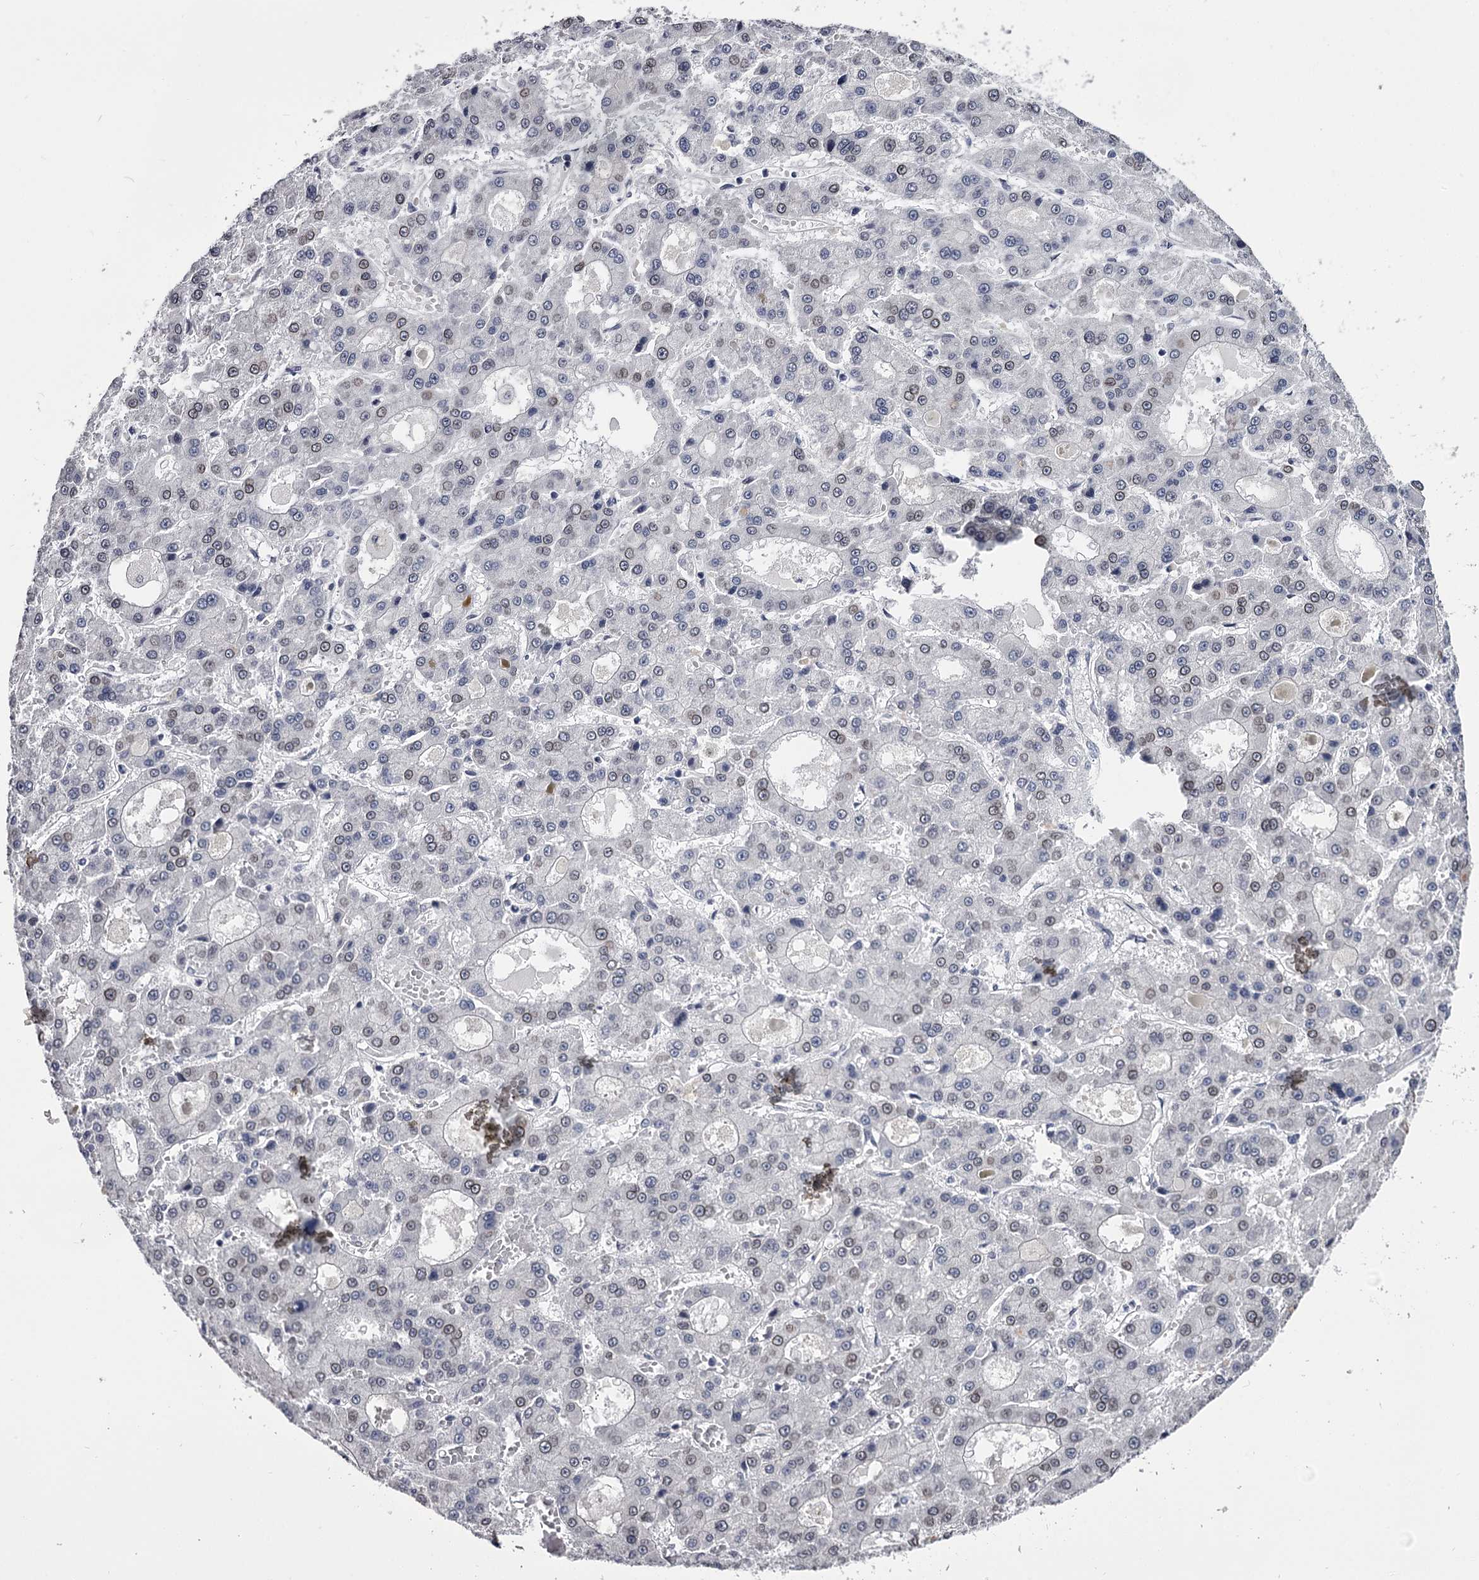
{"staining": {"intensity": "negative", "quantity": "none", "location": "none"}, "tissue": "liver cancer", "cell_type": "Tumor cells", "image_type": "cancer", "snomed": [{"axis": "morphology", "description": "Carcinoma, Hepatocellular, NOS"}, {"axis": "topography", "description": "Liver"}], "caption": "DAB immunohistochemical staining of human liver cancer (hepatocellular carcinoma) demonstrates no significant positivity in tumor cells.", "gene": "OVOL2", "patient": {"sex": "male", "age": 70}}